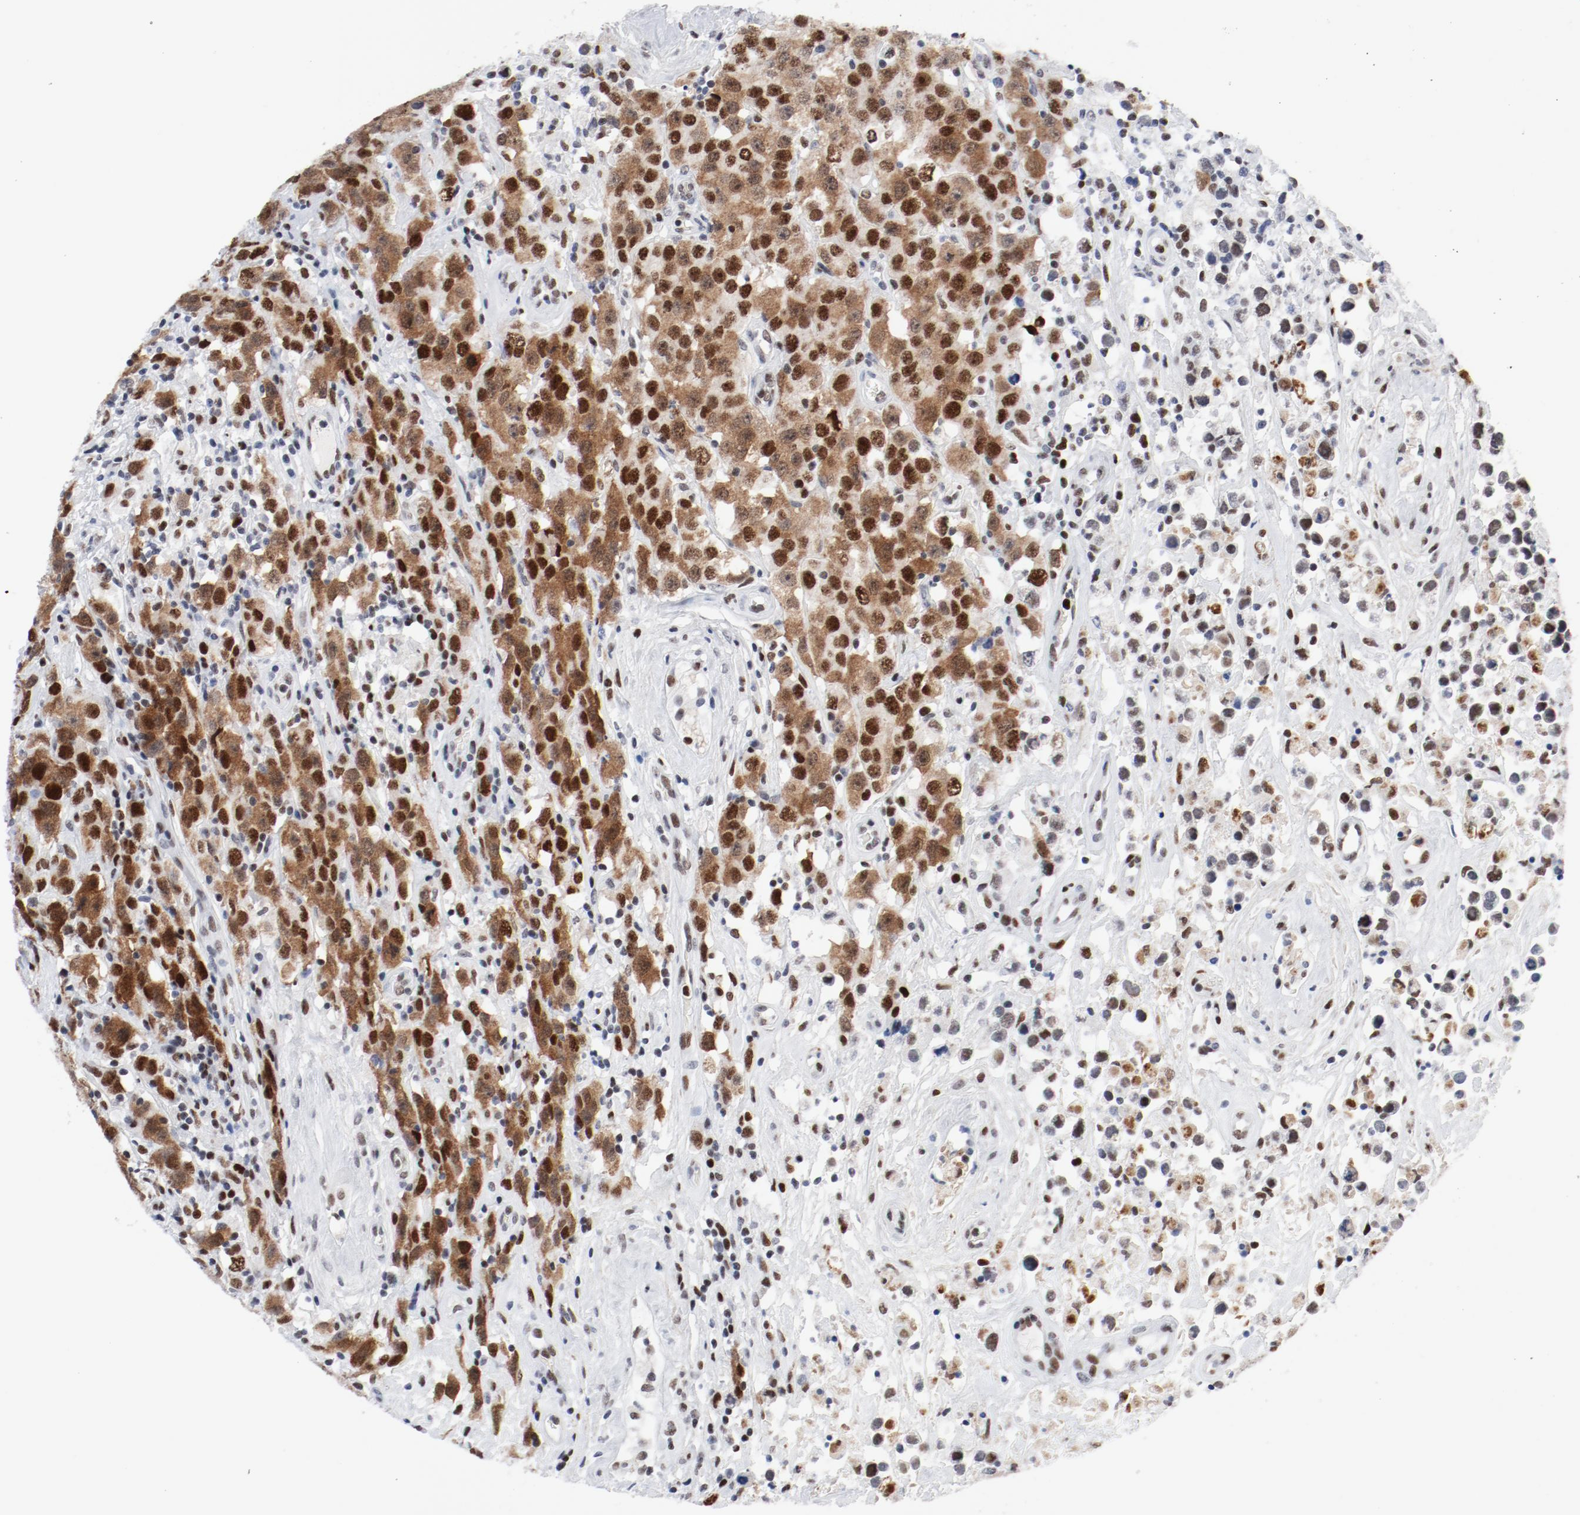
{"staining": {"intensity": "strong", "quantity": ">75%", "location": "cytoplasmic/membranous,nuclear"}, "tissue": "testis cancer", "cell_type": "Tumor cells", "image_type": "cancer", "snomed": [{"axis": "morphology", "description": "Seminoma, NOS"}, {"axis": "topography", "description": "Testis"}], "caption": "Immunohistochemistry (IHC) (DAB (3,3'-diaminobenzidine)) staining of seminoma (testis) shows strong cytoplasmic/membranous and nuclear protein staining in about >75% of tumor cells. (Brightfield microscopy of DAB IHC at high magnification).", "gene": "POLD1", "patient": {"sex": "male", "age": 52}}